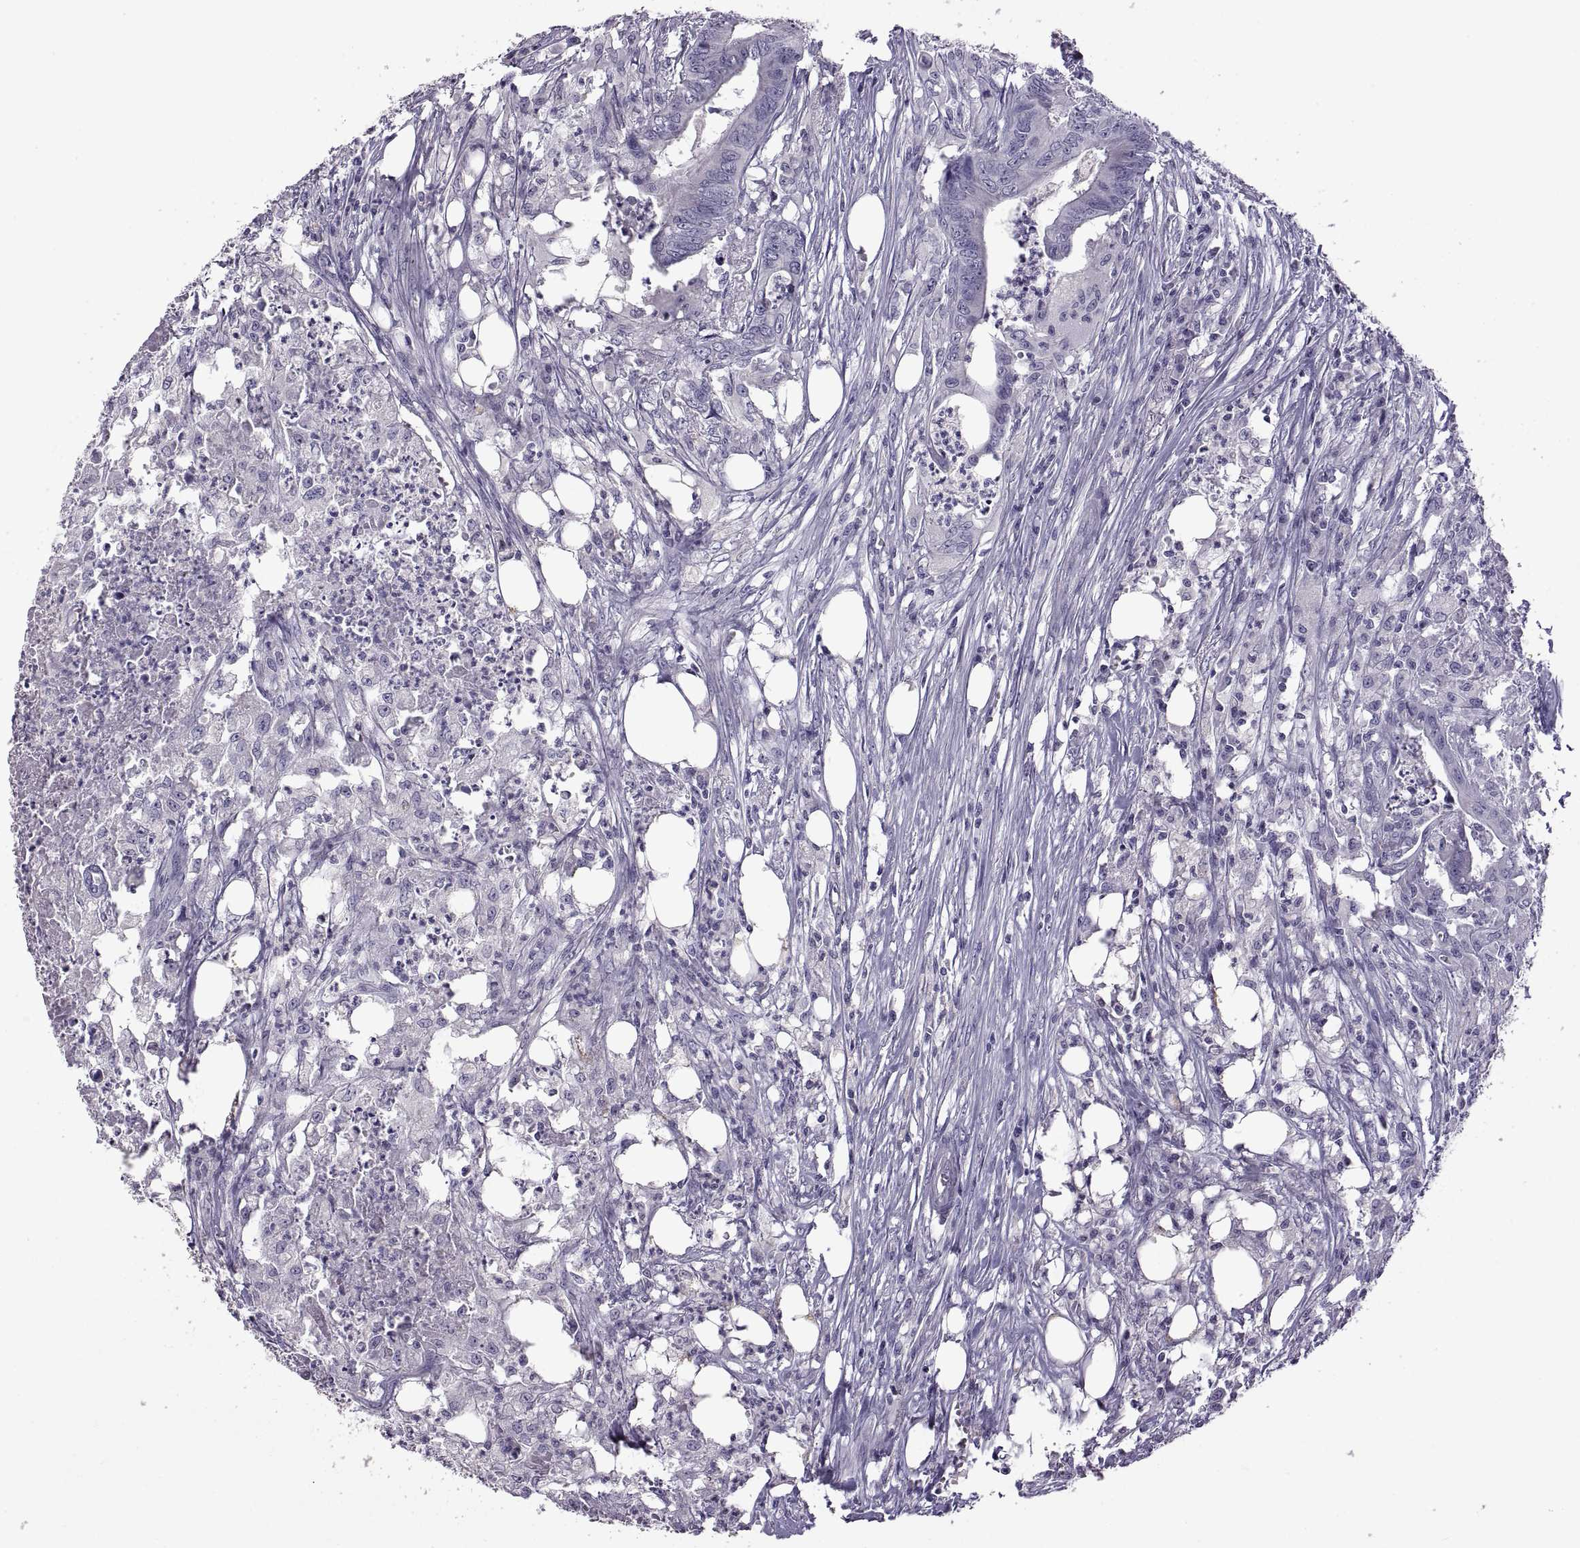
{"staining": {"intensity": "negative", "quantity": "none", "location": "none"}, "tissue": "colorectal cancer", "cell_type": "Tumor cells", "image_type": "cancer", "snomed": [{"axis": "morphology", "description": "Adenocarcinoma, NOS"}, {"axis": "topography", "description": "Colon"}], "caption": "Image shows no significant protein staining in tumor cells of colorectal cancer (adenocarcinoma). (DAB (3,3'-diaminobenzidine) IHC, high magnification).", "gene": "RDM1", "patient": {"sex": "male", "age": 84}}